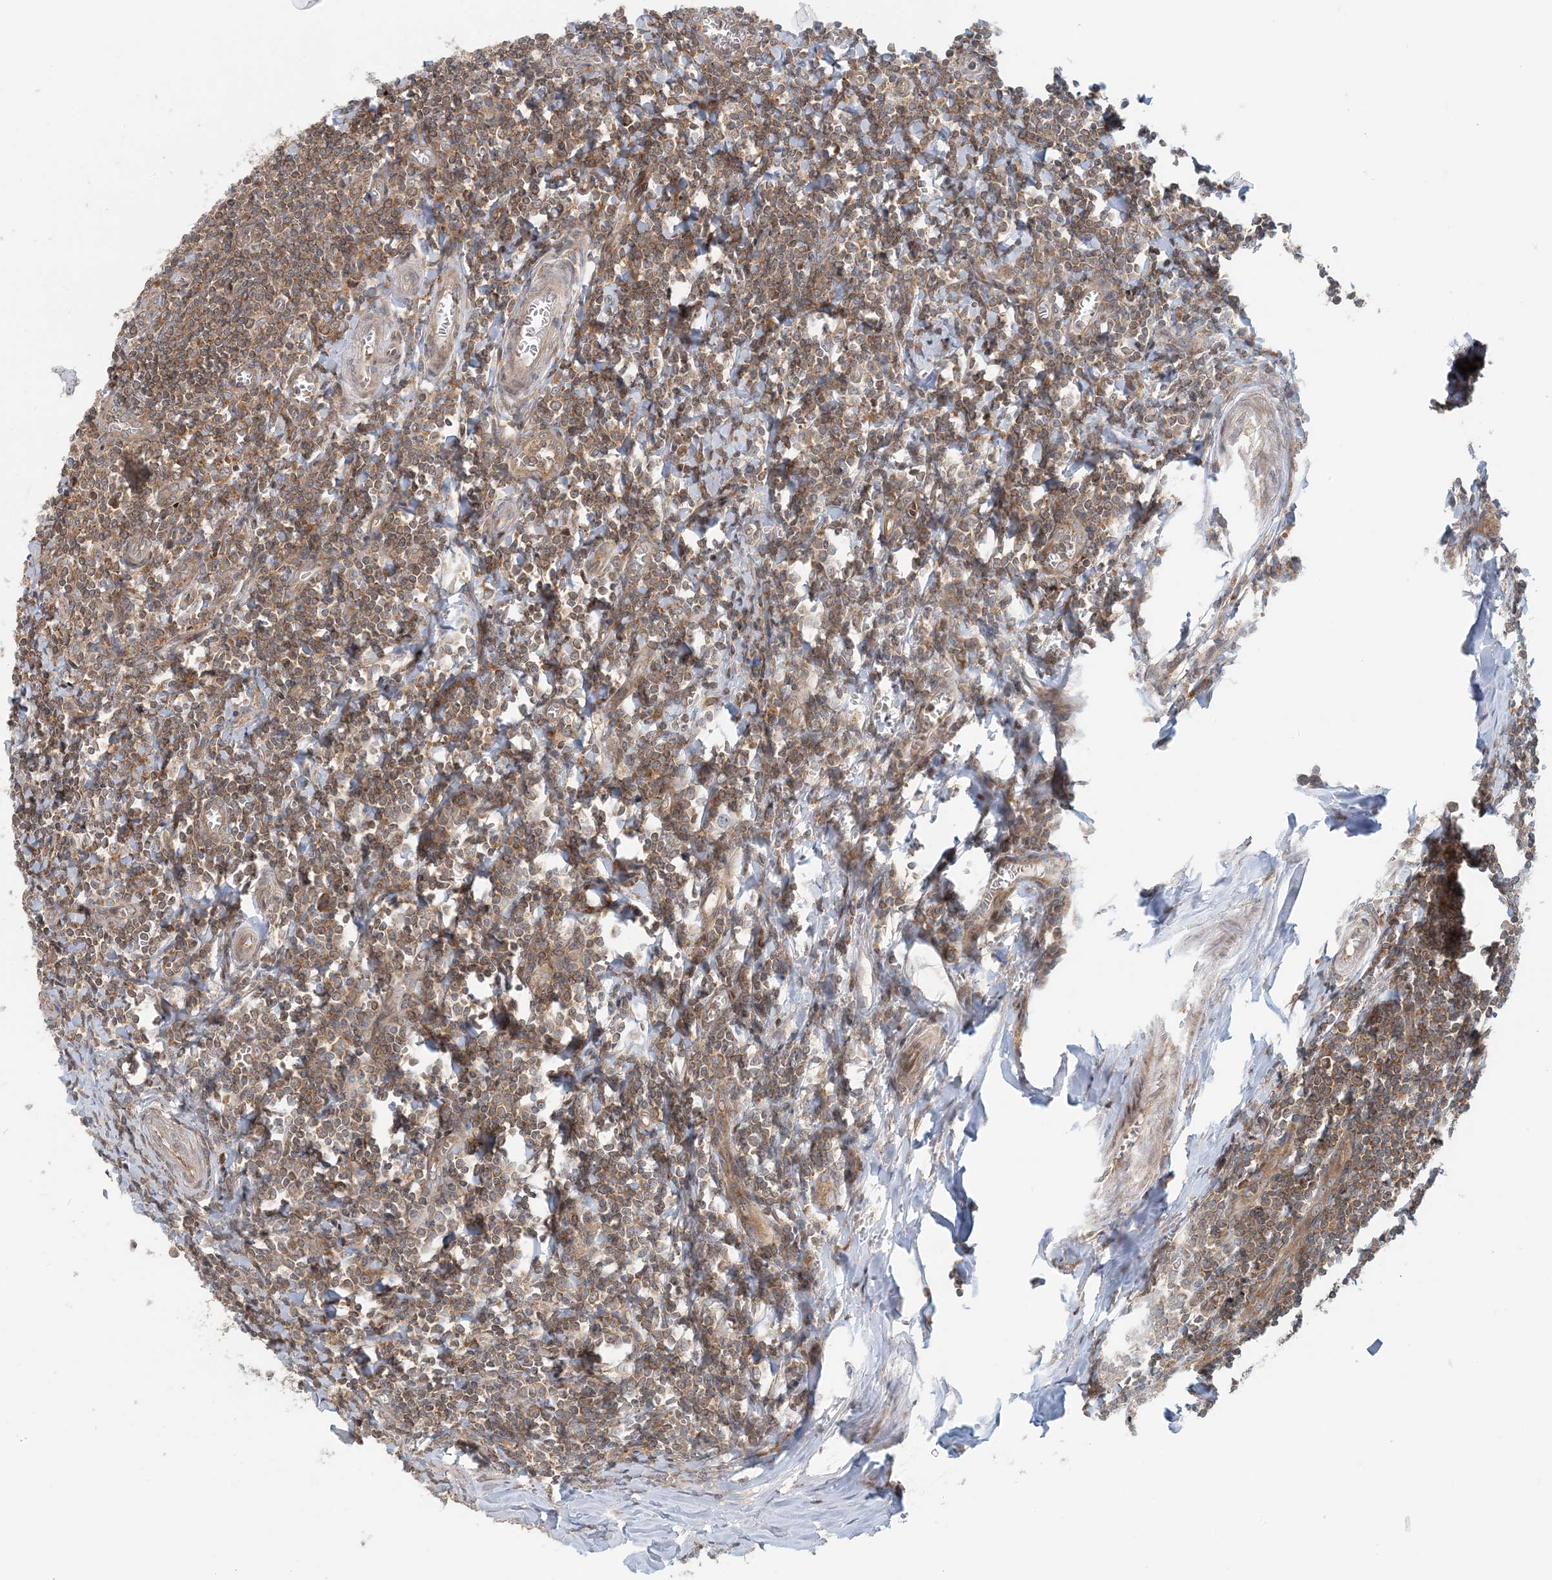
{"staining": {"intensity": "moderate", "quantity": ">75%", "location": "cytoplasmic/membranous"}, "tissue": "tonsil", "cell_type": "Germinal center cells", "image_type": "normal", "snomed": [{"axis": "morphology", "description": "Normal tissue, NOS"}, {"axis": "topography", "description": "Tonsil"}], "caption": "Immunohistochemical staining of normal human tonsil displays >75% levels of moderate cytoplasmic/membranous protein staining in about >75% of germinal center cells.", "gene": "ATP13A2", "patient": {"sex": "male", "age": 27}}